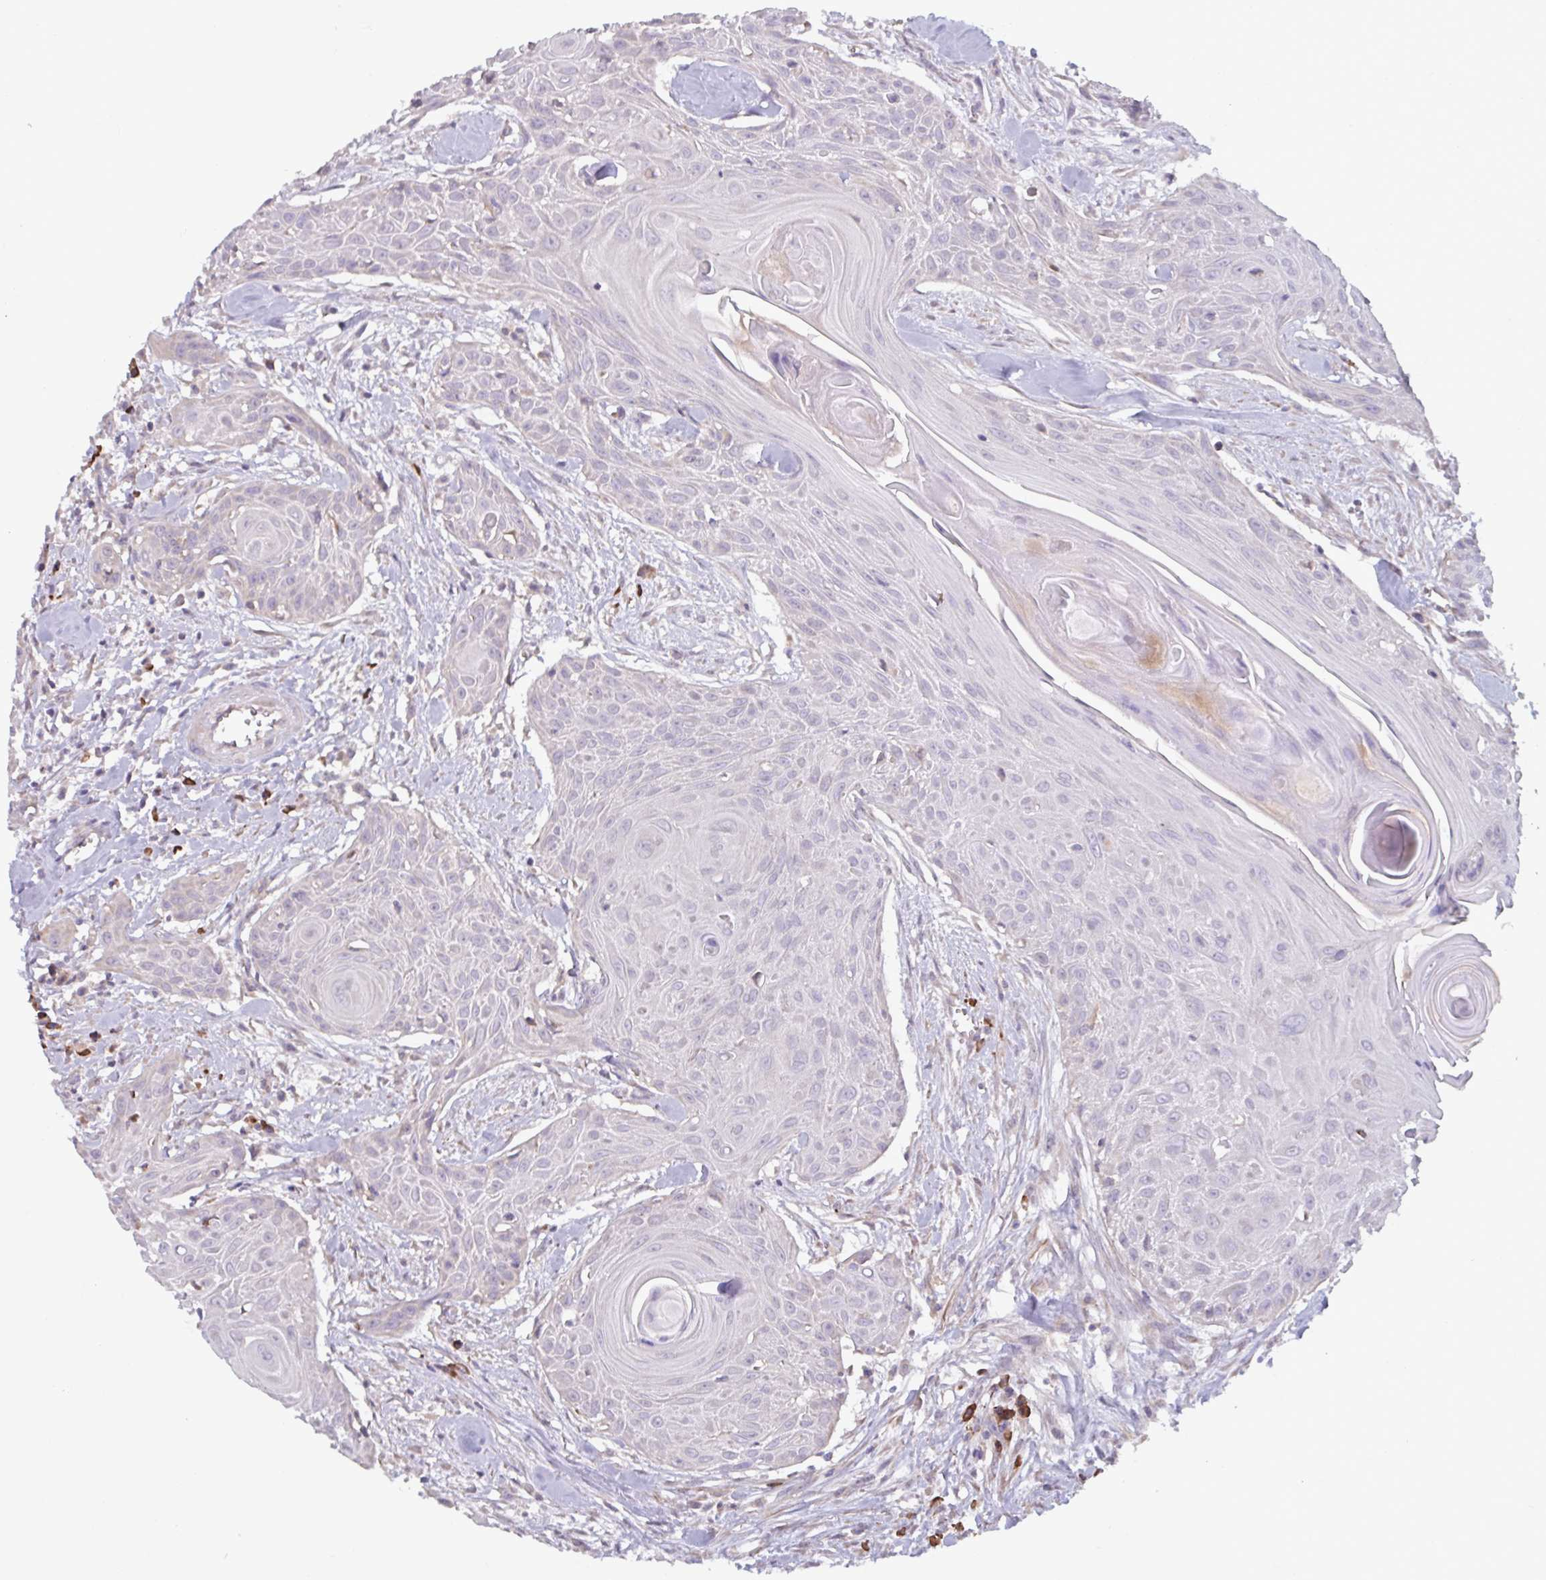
{"staining": {"intensity": "negative", "quantity": "none", "location": "none"}, "tissue": "head and neck cancer", "cell_type": "Tumor cells", "image_type": "cancer", "snomed": [{"axis": "morphology", "description": "Squamous cell carcinoma, NOS"}, {"axis": "topography", "description": "Lymph node"}, {"axis": "topography", "description": "Salivary gland"}, {"axis": "topography", "description": "Head-Neck"}], "caption": "Human head and neck squamous cell carcinoma stained for a protein using immunohistochemistry demonstrates no staining in tumor cells.", "gene": "CD1E", "patient": {"sex": "female", "age": 74}}